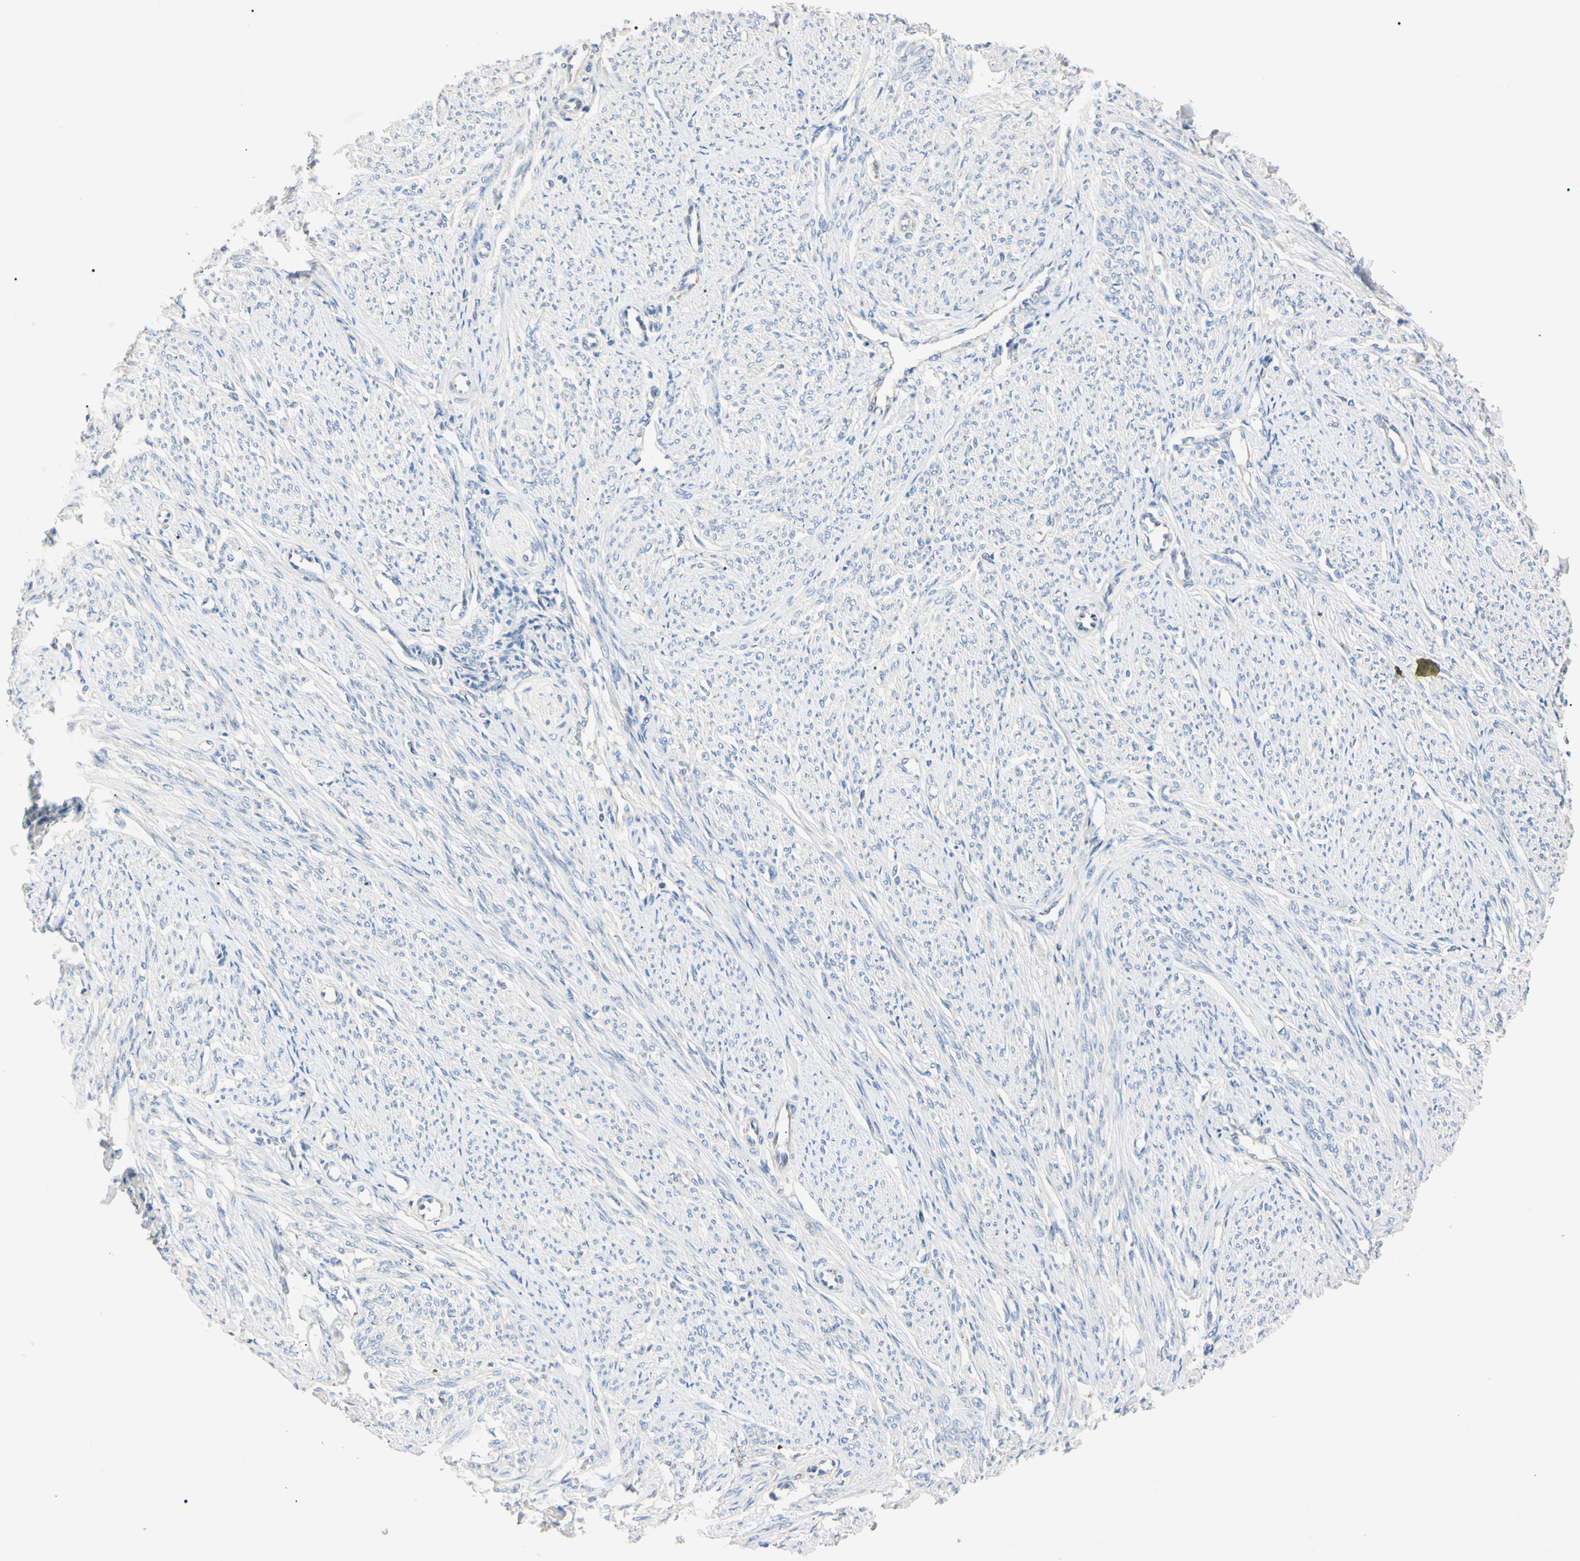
{"staining": {"intensity": "negative", "quantity": "none", "location": "none"}, "tissue": "smooth muscle", "cell_type": "Smooth muscle cells", "image_type": "normal", "snomed": [{"axis": "morphology", "description": "Normal tissue, NOS"}, {"axis": "topography", "description": "Smooth muscle"}], "caption": "Smooth muscle cells show no significant protein staining in normal smooth muscle. (DAB (3,3'-diaminobenzidine) IHC visualized using brightfield microscopy, high magnification).", "gene": "DNAJB12", "patient": {"sex": "female", "age": 65}}